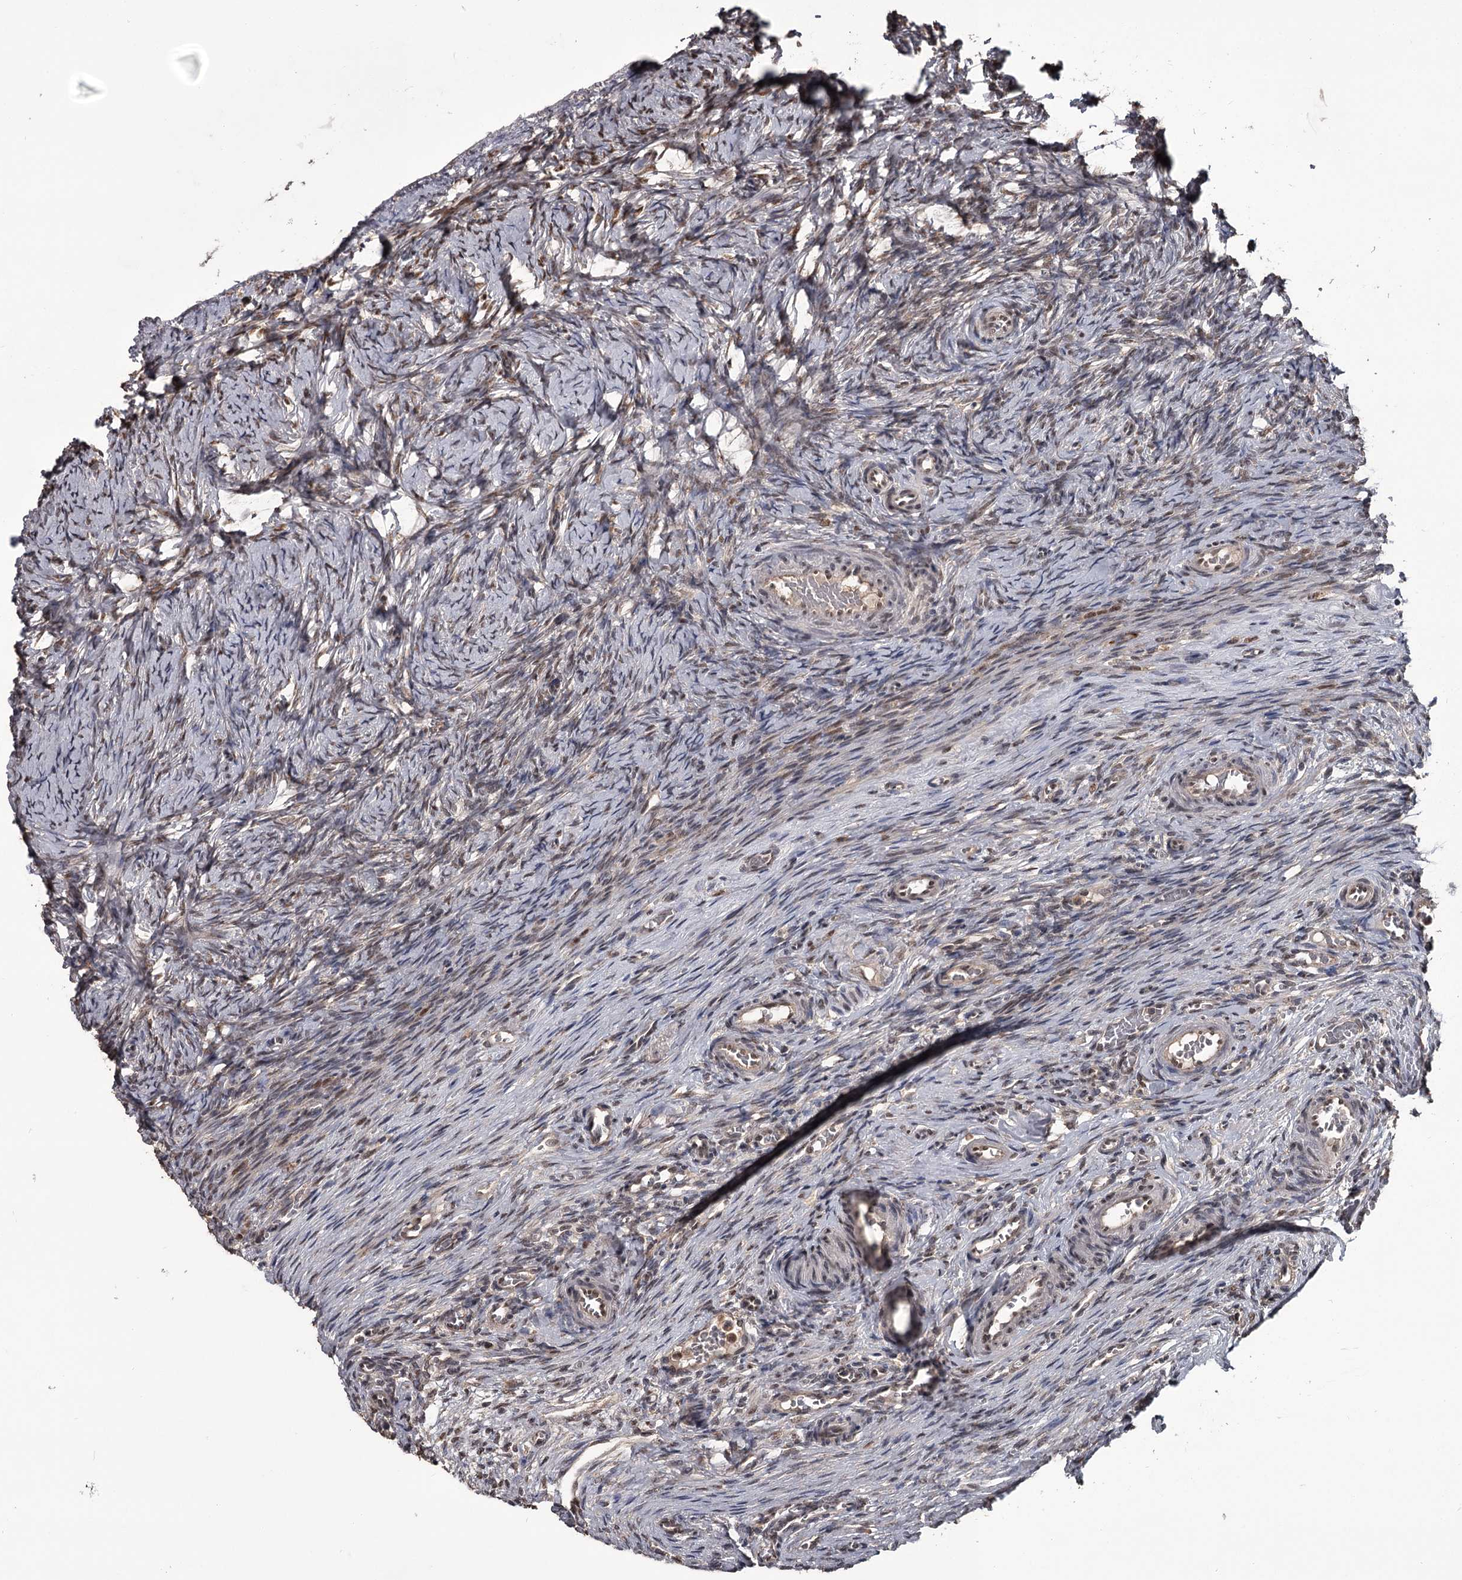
{"staining": {"intensity": "moderate", "quantity": ">75%", "location": "nuclear"}, "tissue": "ovary", "cell_type": "Follicle cells", "image_type": "normal", "snomed": [{"axis": "morphology", "description": "Adenocarcinoma, NOS"}, {"axis": "topography", "description": "Endometrium"}], "caption": "Immunohistochemistry (IHC) image of unremarkable ovary: ovary stained using IHC demonstrates medium levels of moderate protein expression localized specifically in the nuclear of follicle cells, appearing as a nuclear brown color.", "gene": "PRPF40B", "patient": {"sex": "female", "age": 32}}